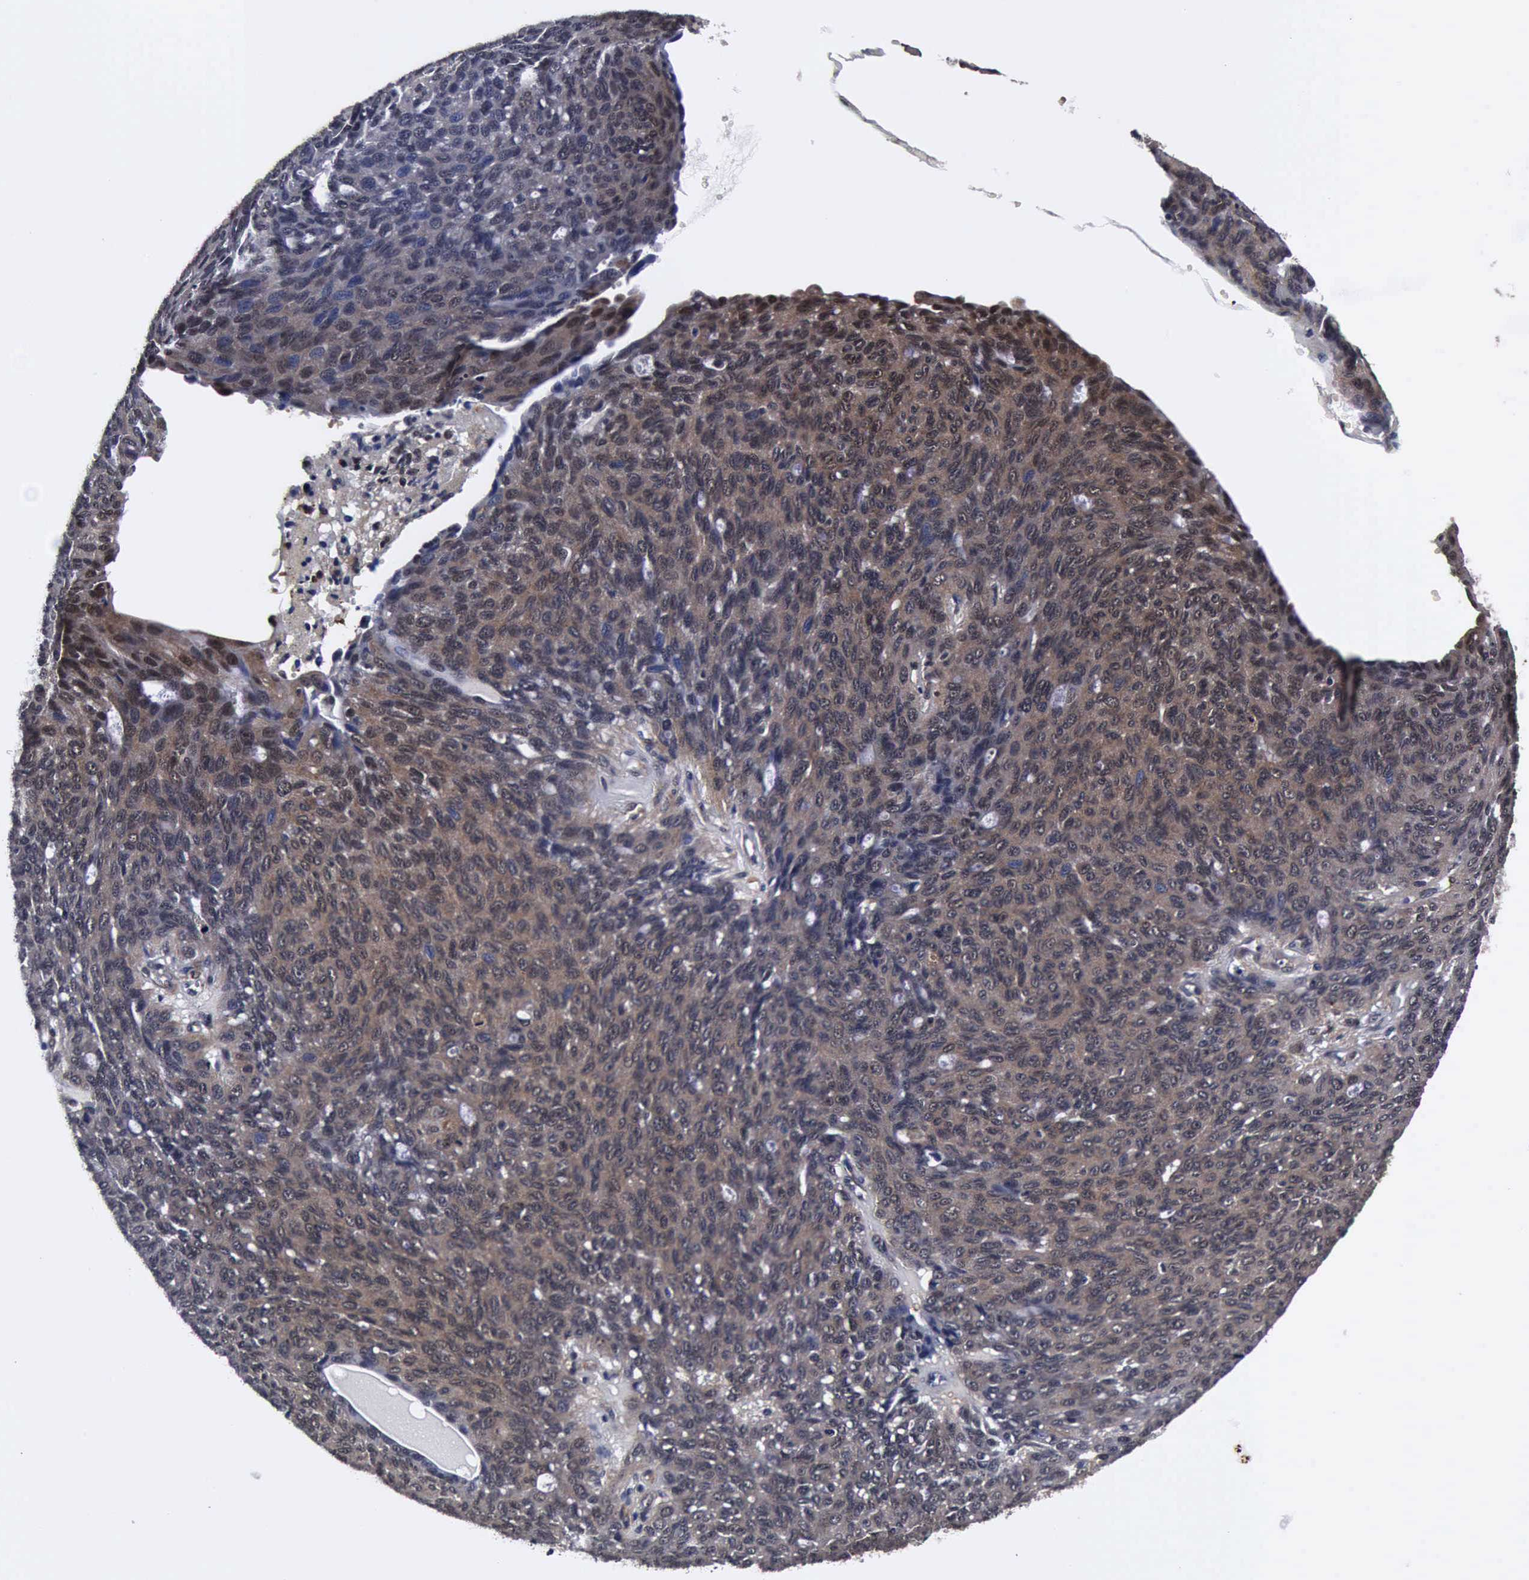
{"staining": {"intensity": "weak", "quantity": ">75%", "location": "cytoplasmic/membranous"}, "tissue": "ovarian cancer", "cell_type": "Tumor cells", "image_type": "cancer", "snomed": [{"axis": "morphology", "description": "Carcinoma, endometroid"}, {"axis": "topography", "description": "Ovary"}], "caption": "This histopathology image displays endometroid carcinoma (ovarian) stained with IHC to label a protein in brown. The cytoplasmic/membranous of tumor cells show weak positivity for the protein. Nuclei are counter-stained blue.", "gene": "UBC", "patient": {"sex": "female", "age": 60}}